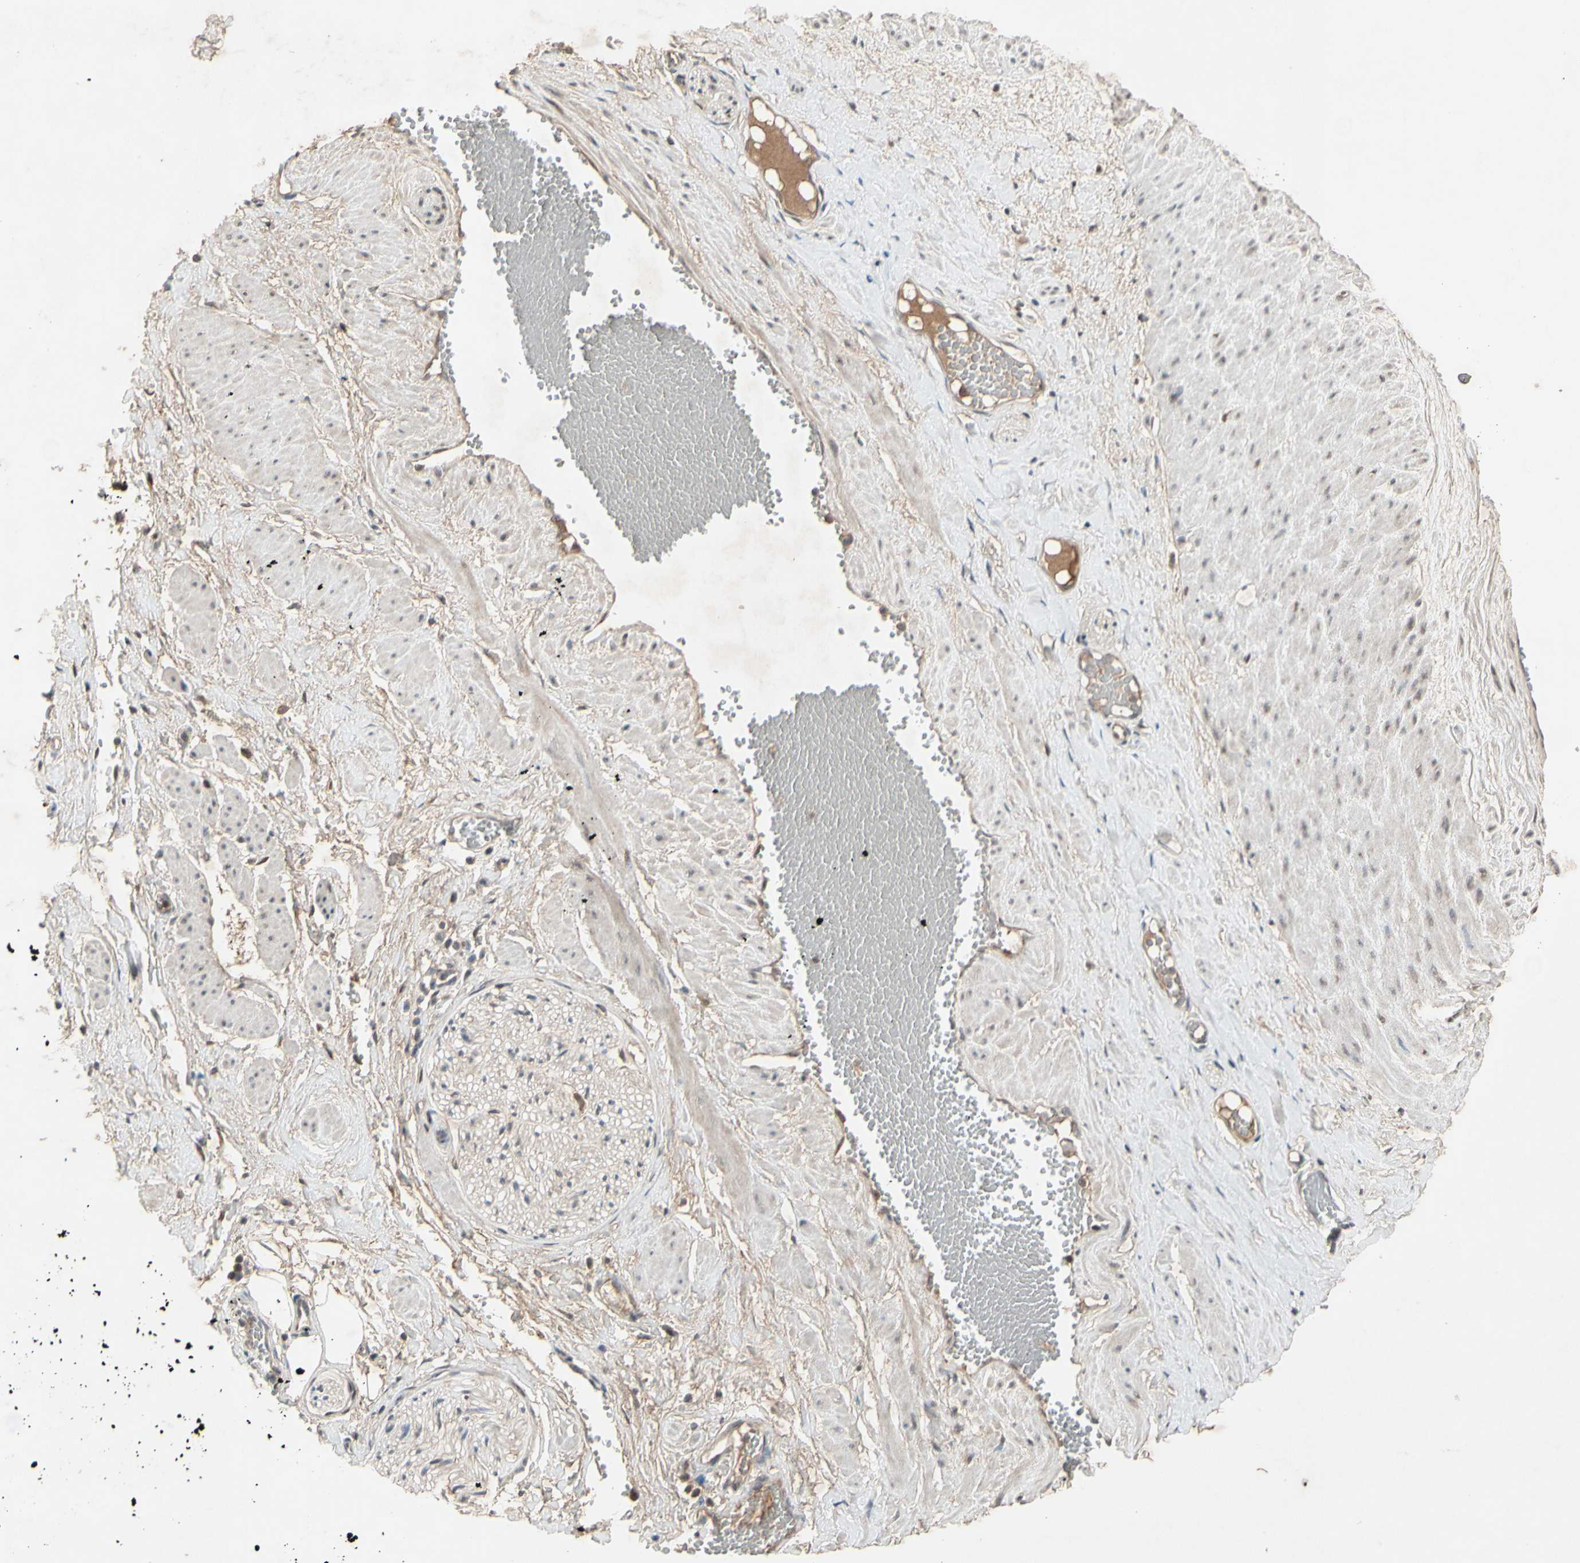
{"staining": {"intensity": "weak", "quantity": ">75%", "location": "cytoplasmic/membranous"}, "tissue": "adipose tissue", "cell_type": "Adipocytes", "image_type": "normal", "snomed": [{"axis": "morphology", "description": "Normal tissue, NOS"}, {"axis": "topography", "description": "Soft tissue"}, {"axis": "topography", "description": "Vascular tissue"}], "caption": "High-magnification brightfield microscopy of normal adipose tissue stained with DAB (brown) and counterstained with hematoxylin (blue). adipocytes exhibit weak cytoplasmic/membranous positivity is identified in approximately>75% of cells.", "gene": "FHDC1", "patient": {"sex": "female", "age": 35}}